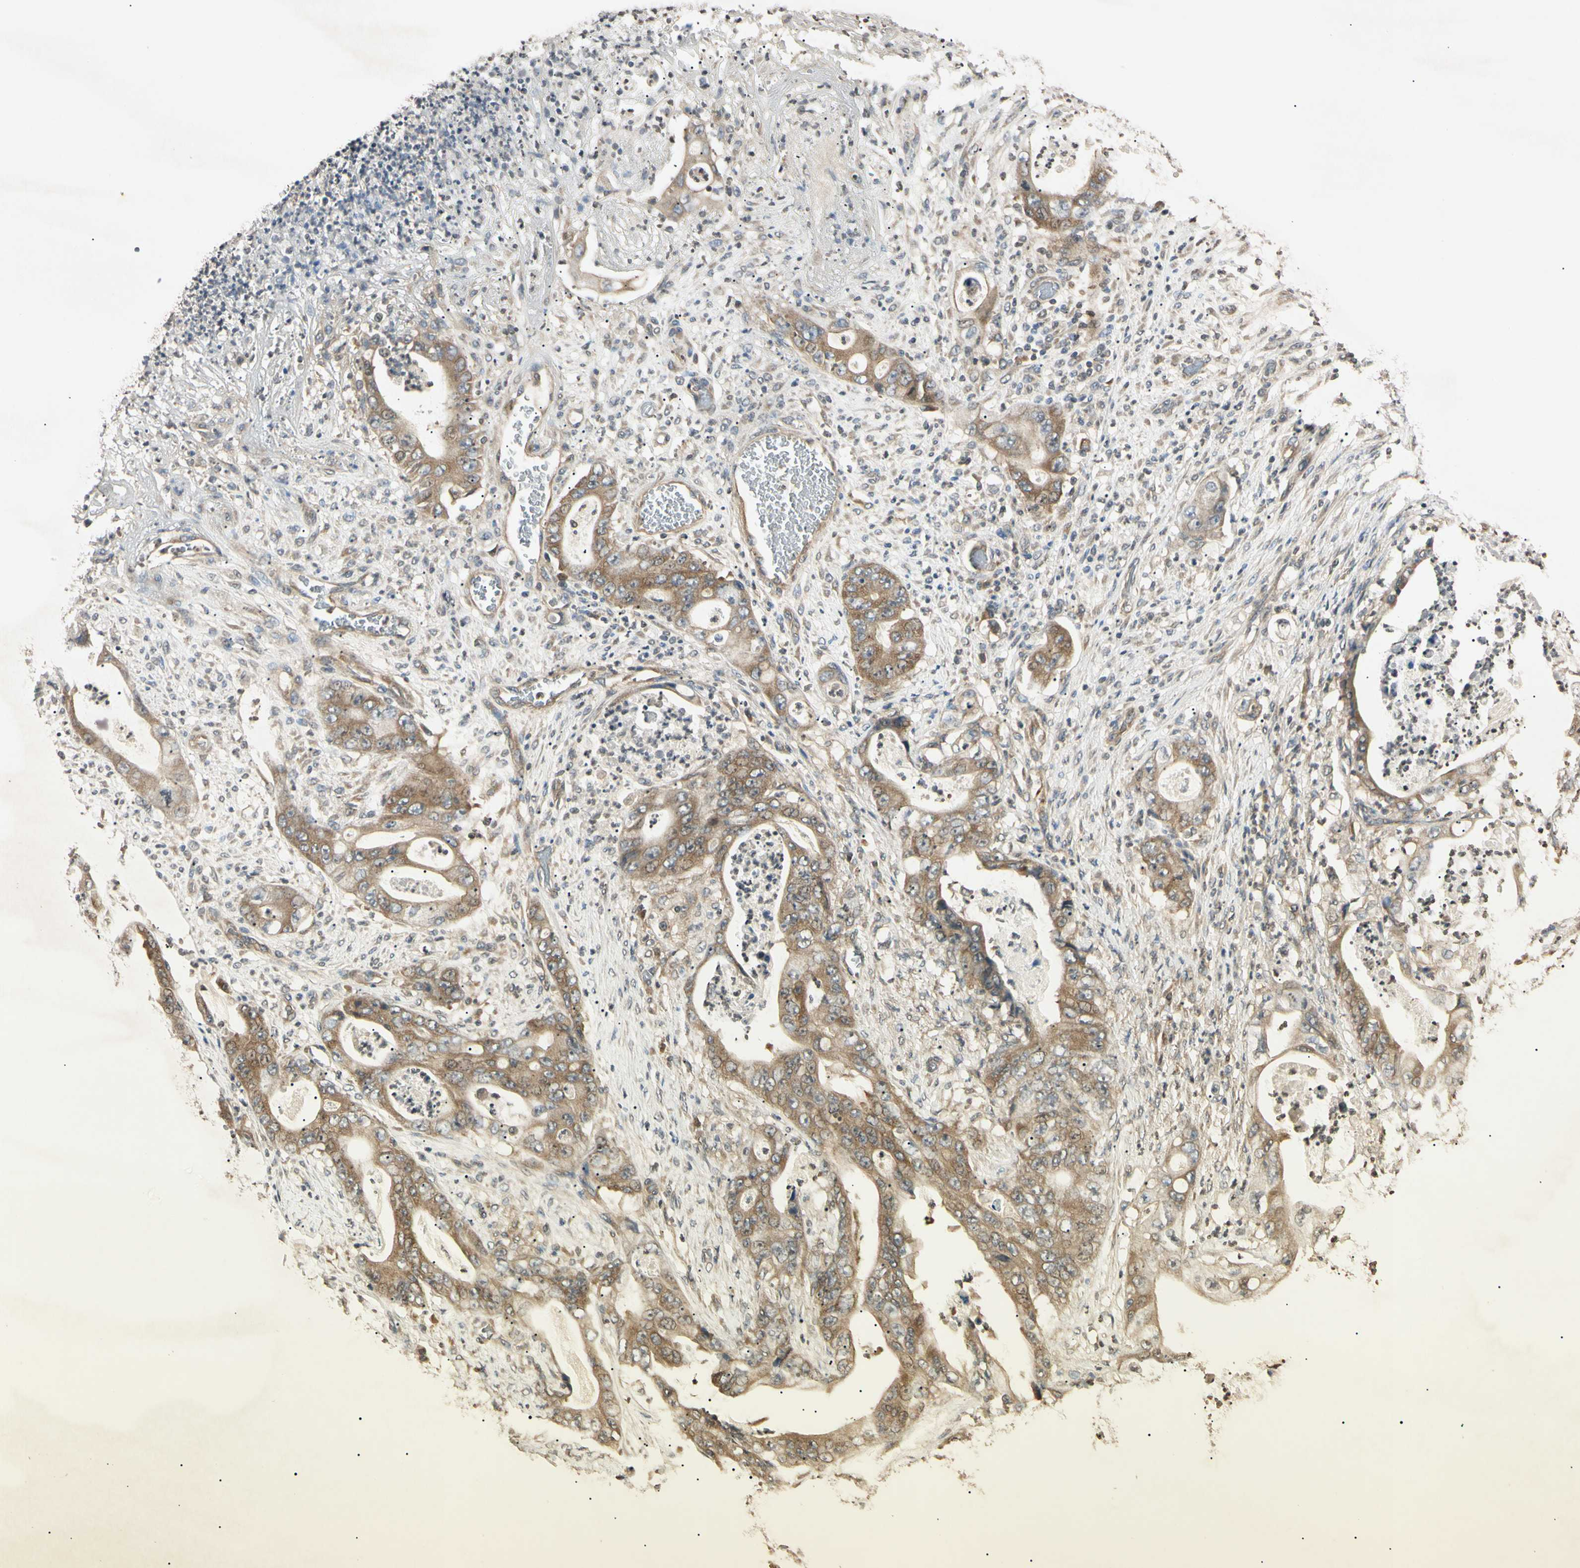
{"staining": {"intensity": "moderate", "quantity": "25%-75%", "location": "cytoplasmic/membranous"}, "tissue": "stomach cancer", "cell_type": "Tumor cells", "image_type": "cancer", "snomed": [{"axis": "morphology", "description": "Adenocarcinoma, NOS"}, {"axis": "topography", "description": "Stomach"}], "caption": "Human stomach cancer stained with a protein marker displays moderate staining in tumor cells.", "gene": "EPN1", "patient": {"sex": "female", "age": 73}}